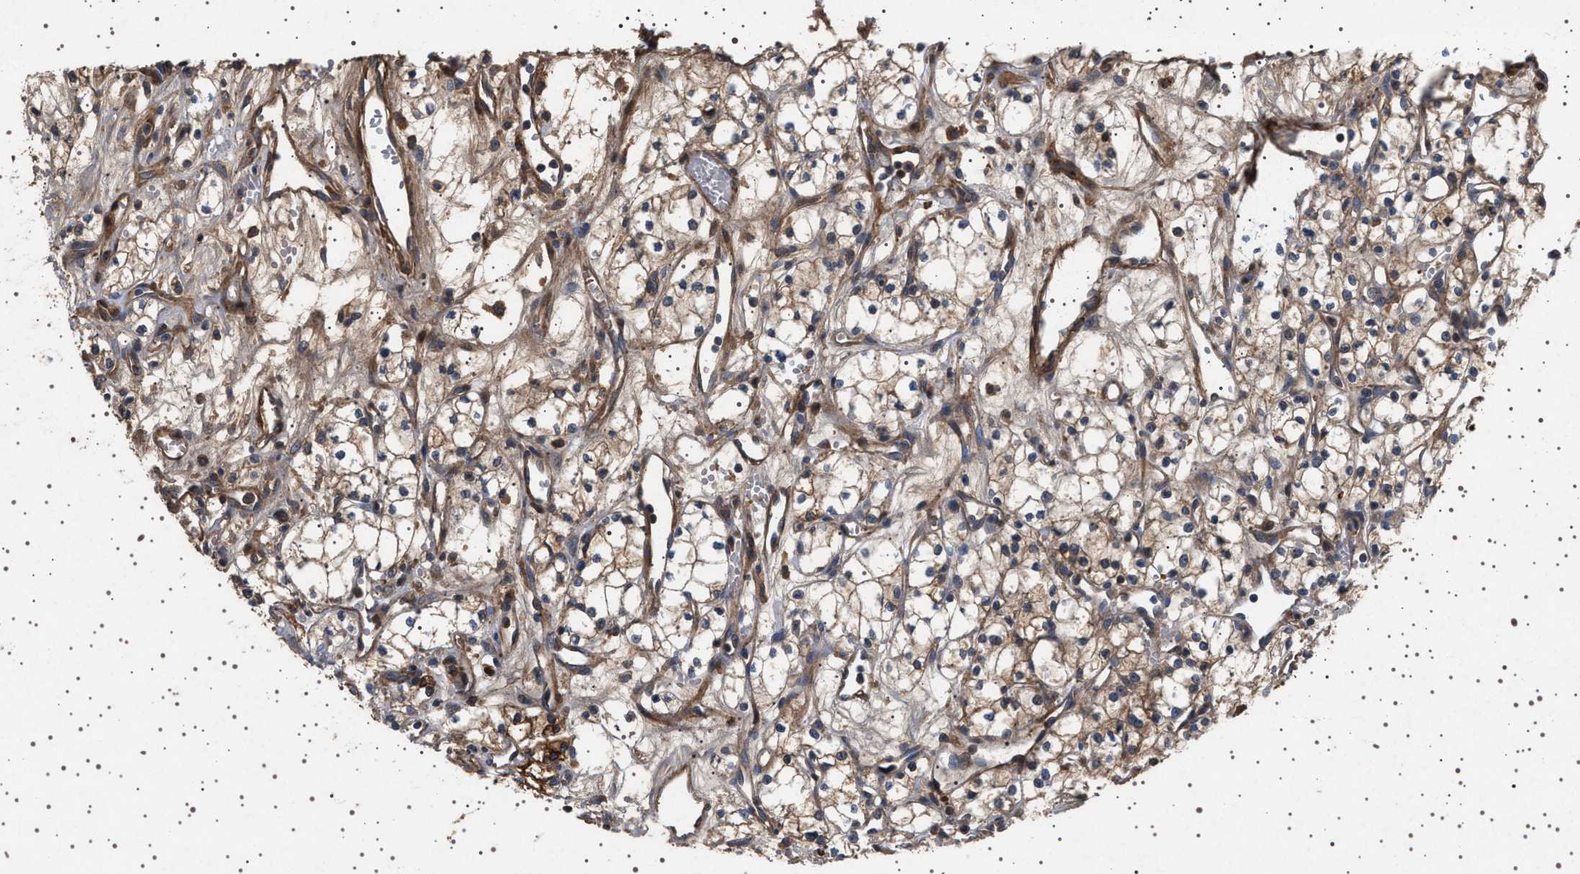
{"staining": {"intensity": "moderate", "quantity": "25%-75%", "location": "cytoplasmic/membranous"}, "tissue": "renal cancer", "cell_type": "Tumor cells", "image_type": "cancer", "snomed": [{"axis": "morphology", "description": "Adenocarcinoma, NOS"}, {"axis": "topography", "description": "Kidney"}], "caption": "Renal cancer stained for a protein exhibits moderate cytoplasmic/membranous positivity in tumor cells.", "gene": "FICD", "patient": {"sex": "male", "age": 59}}